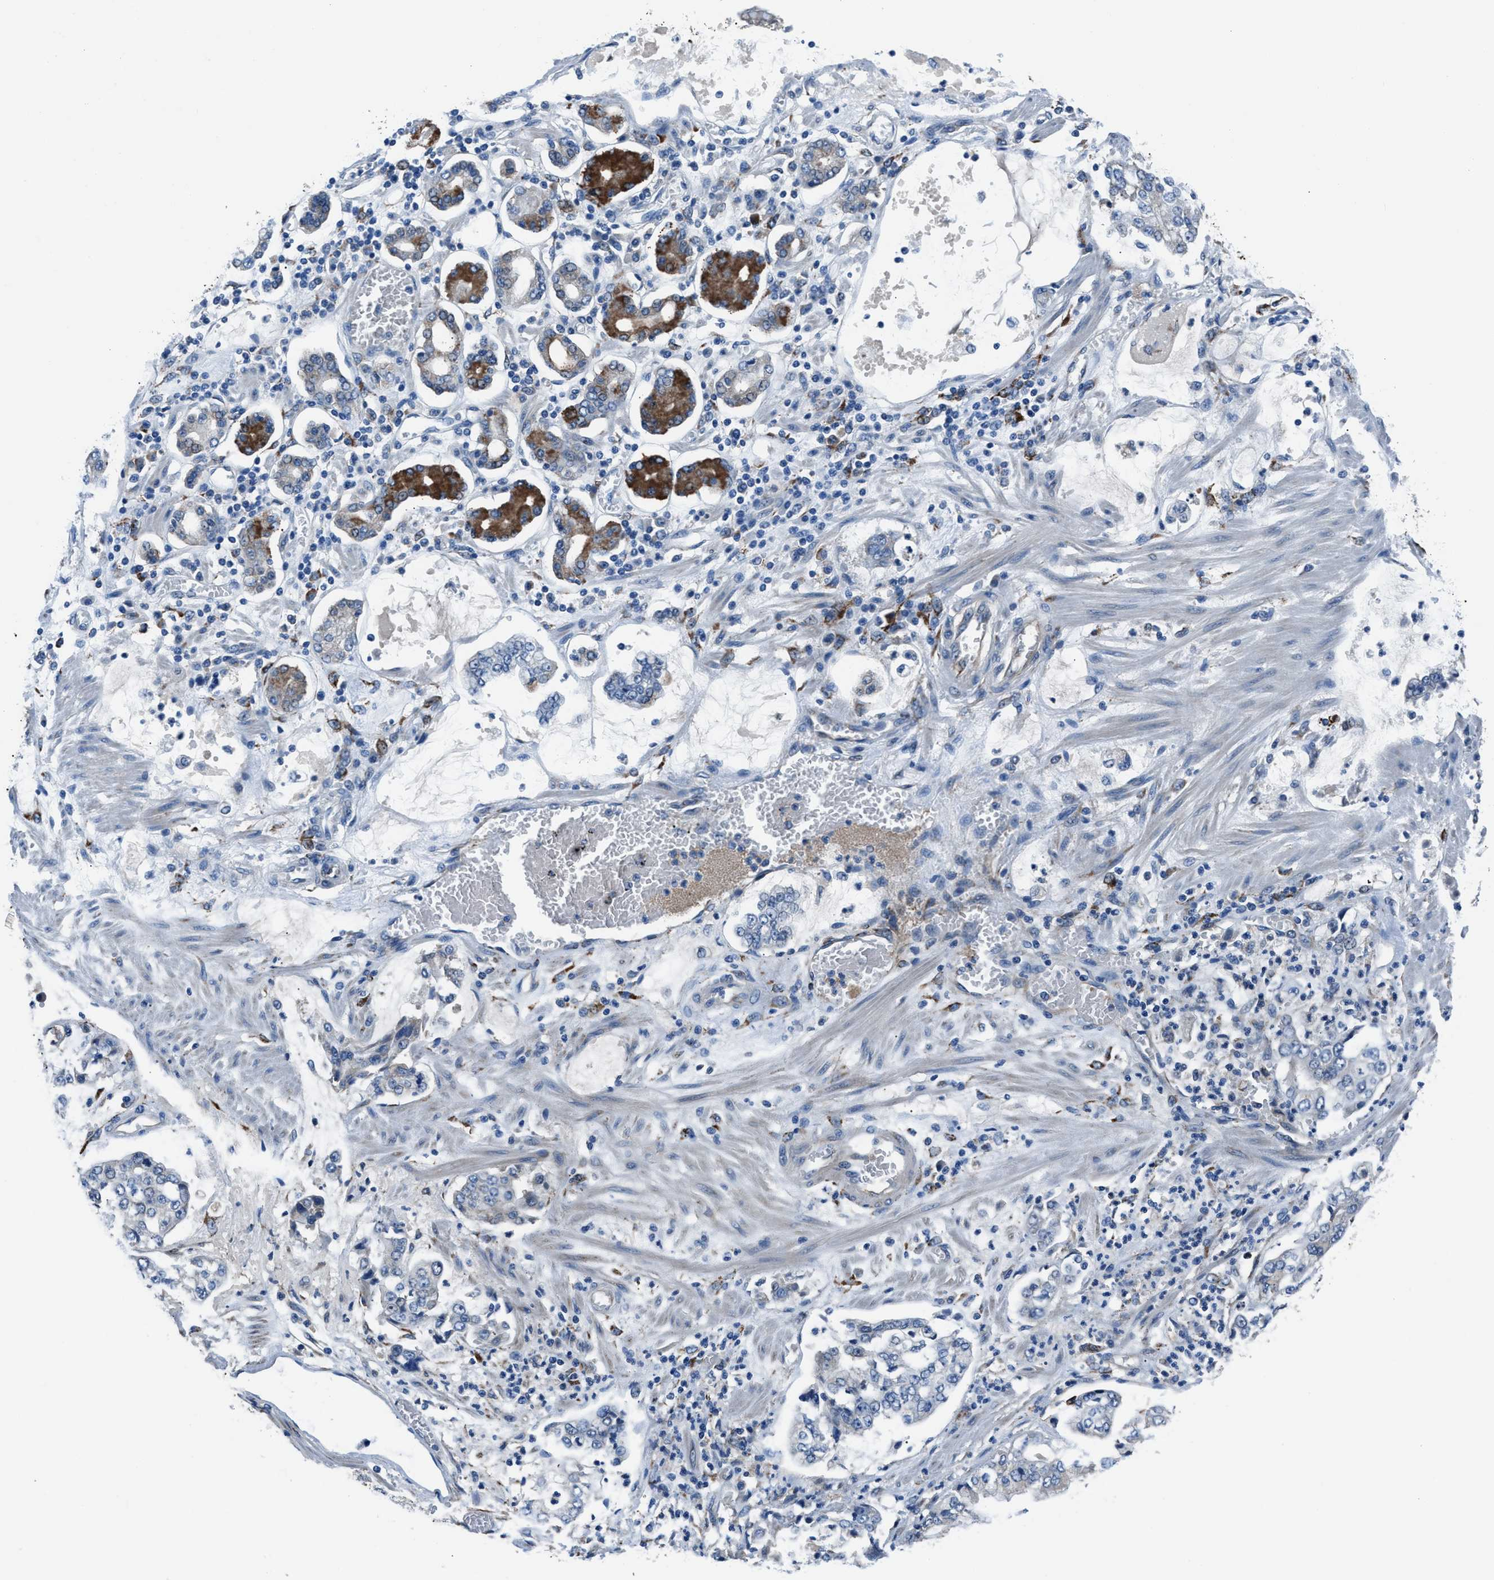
{"staining": {"intensity": "negative", "quantity": "none", "location": "none"}, "tissue": "stomach cancer", "cell_type": "Tumor cells", "image_type": "cancer", "snomed": [{"axis": "morphology", "description": "Adenocarcinoma, NOS"}, {"axis": "topography", "description": "Stomach"}], "caption": "Image shows no protein positivity in tumor cells of adenocarcinoma (stomach) tissue.", "gene": "PRTFDC1", "patient": {"sex": "male", "age": 76}}